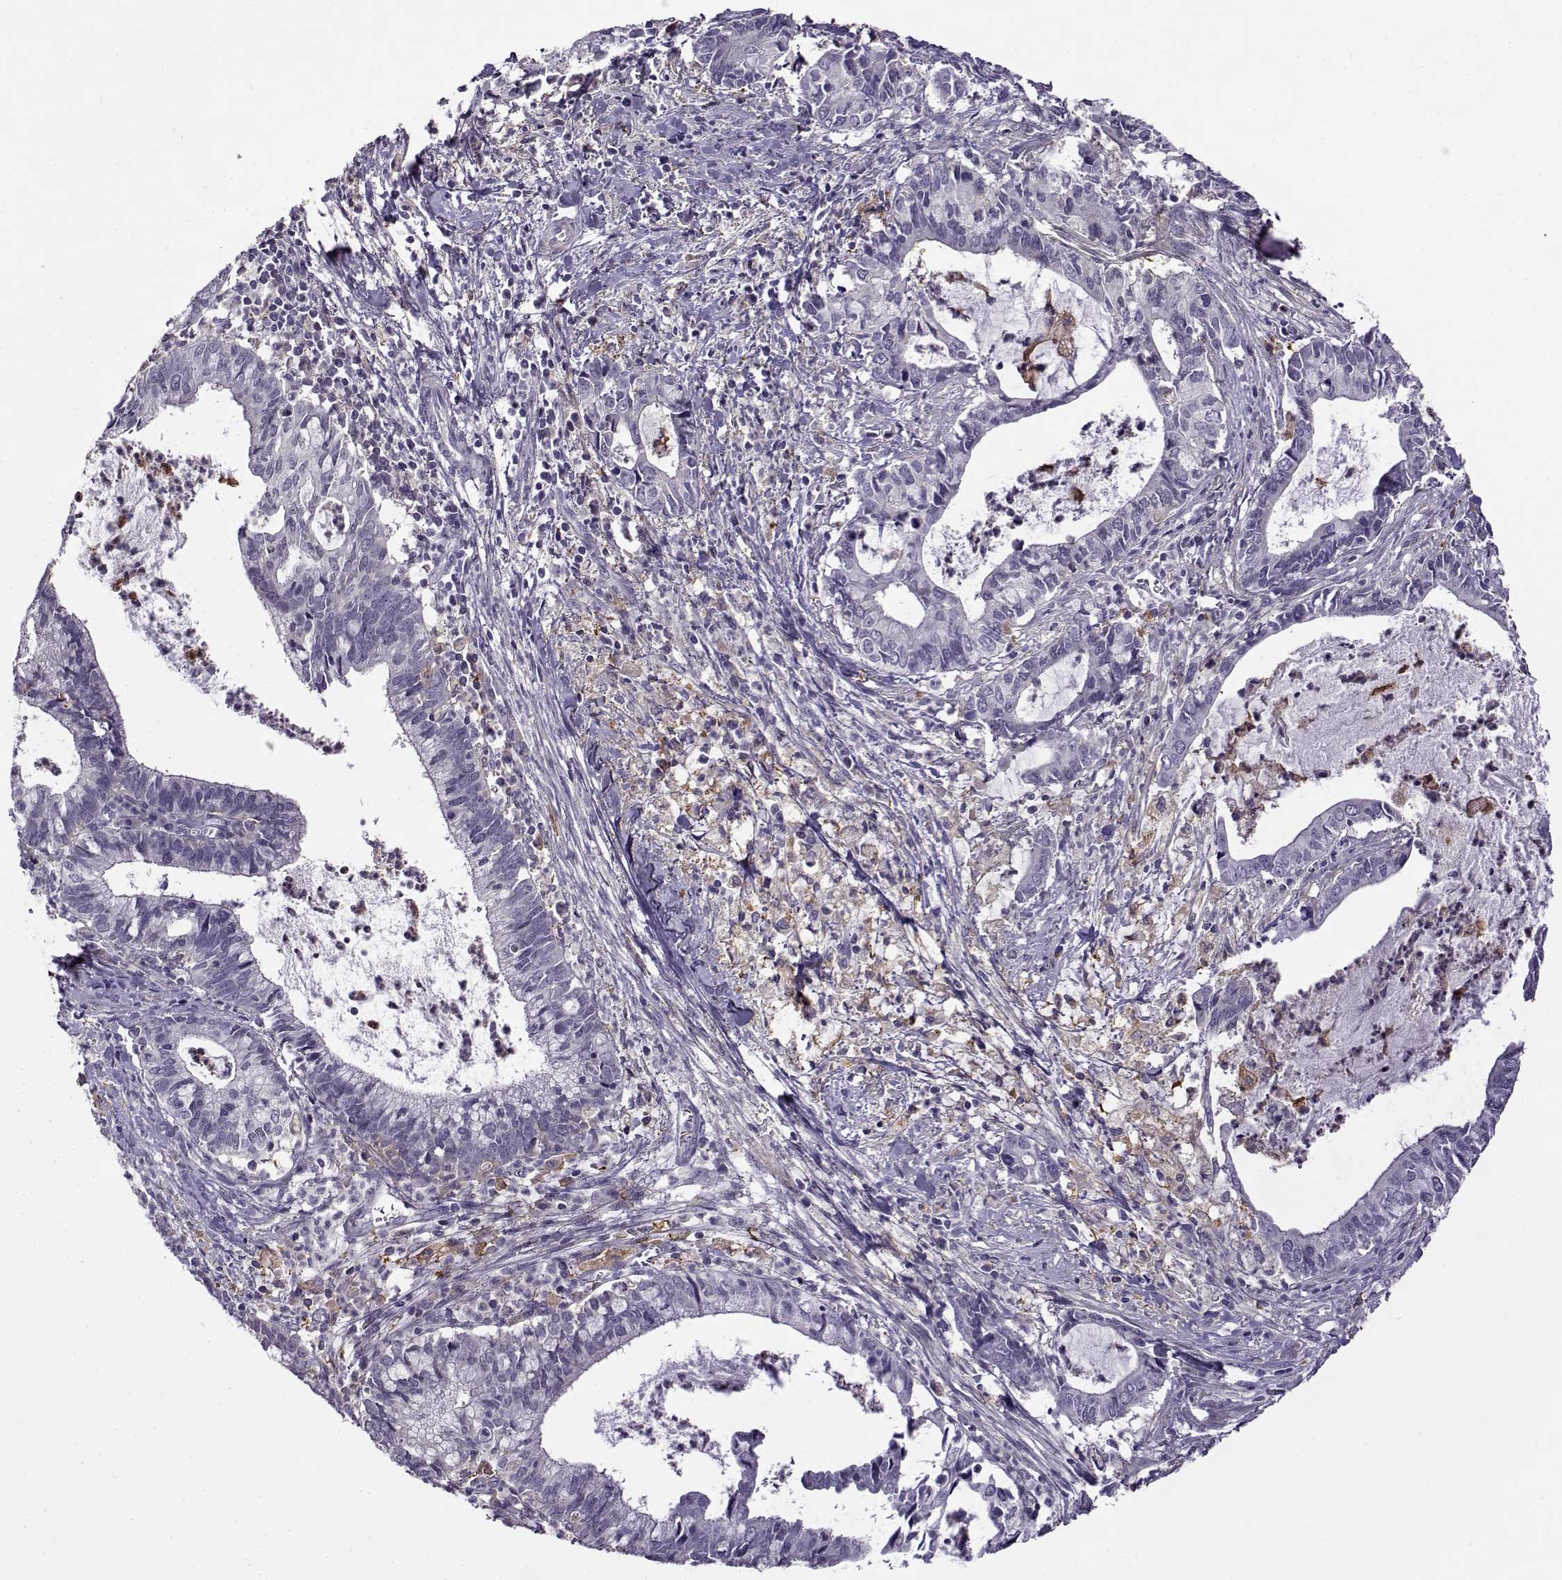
{"staining": {"intensity": "negative", "quantity": "none", "location": "none"}, "tissue": "cervical cancer", "cell_type": "Tumor cells", "image_type": "cancer", "snomed": [{"axis": "morphology", "description": "Adenocarcinoma, NOS"}, {"axis": "topography", "description": "Cervix"}], "caption": "Immunohistochemistry (IHC) micrograph of neoplastic tissue: human cervical adenocarcinoma stained with DAB (3,3'-diaminobenzidine) demonstrates no significant protein positivity in tumor cells. (DAB IHC visualized using brightfield microscopy, high magnification).", "gene": "UCP3", "patient": {"sex": "female", "age": 42}}